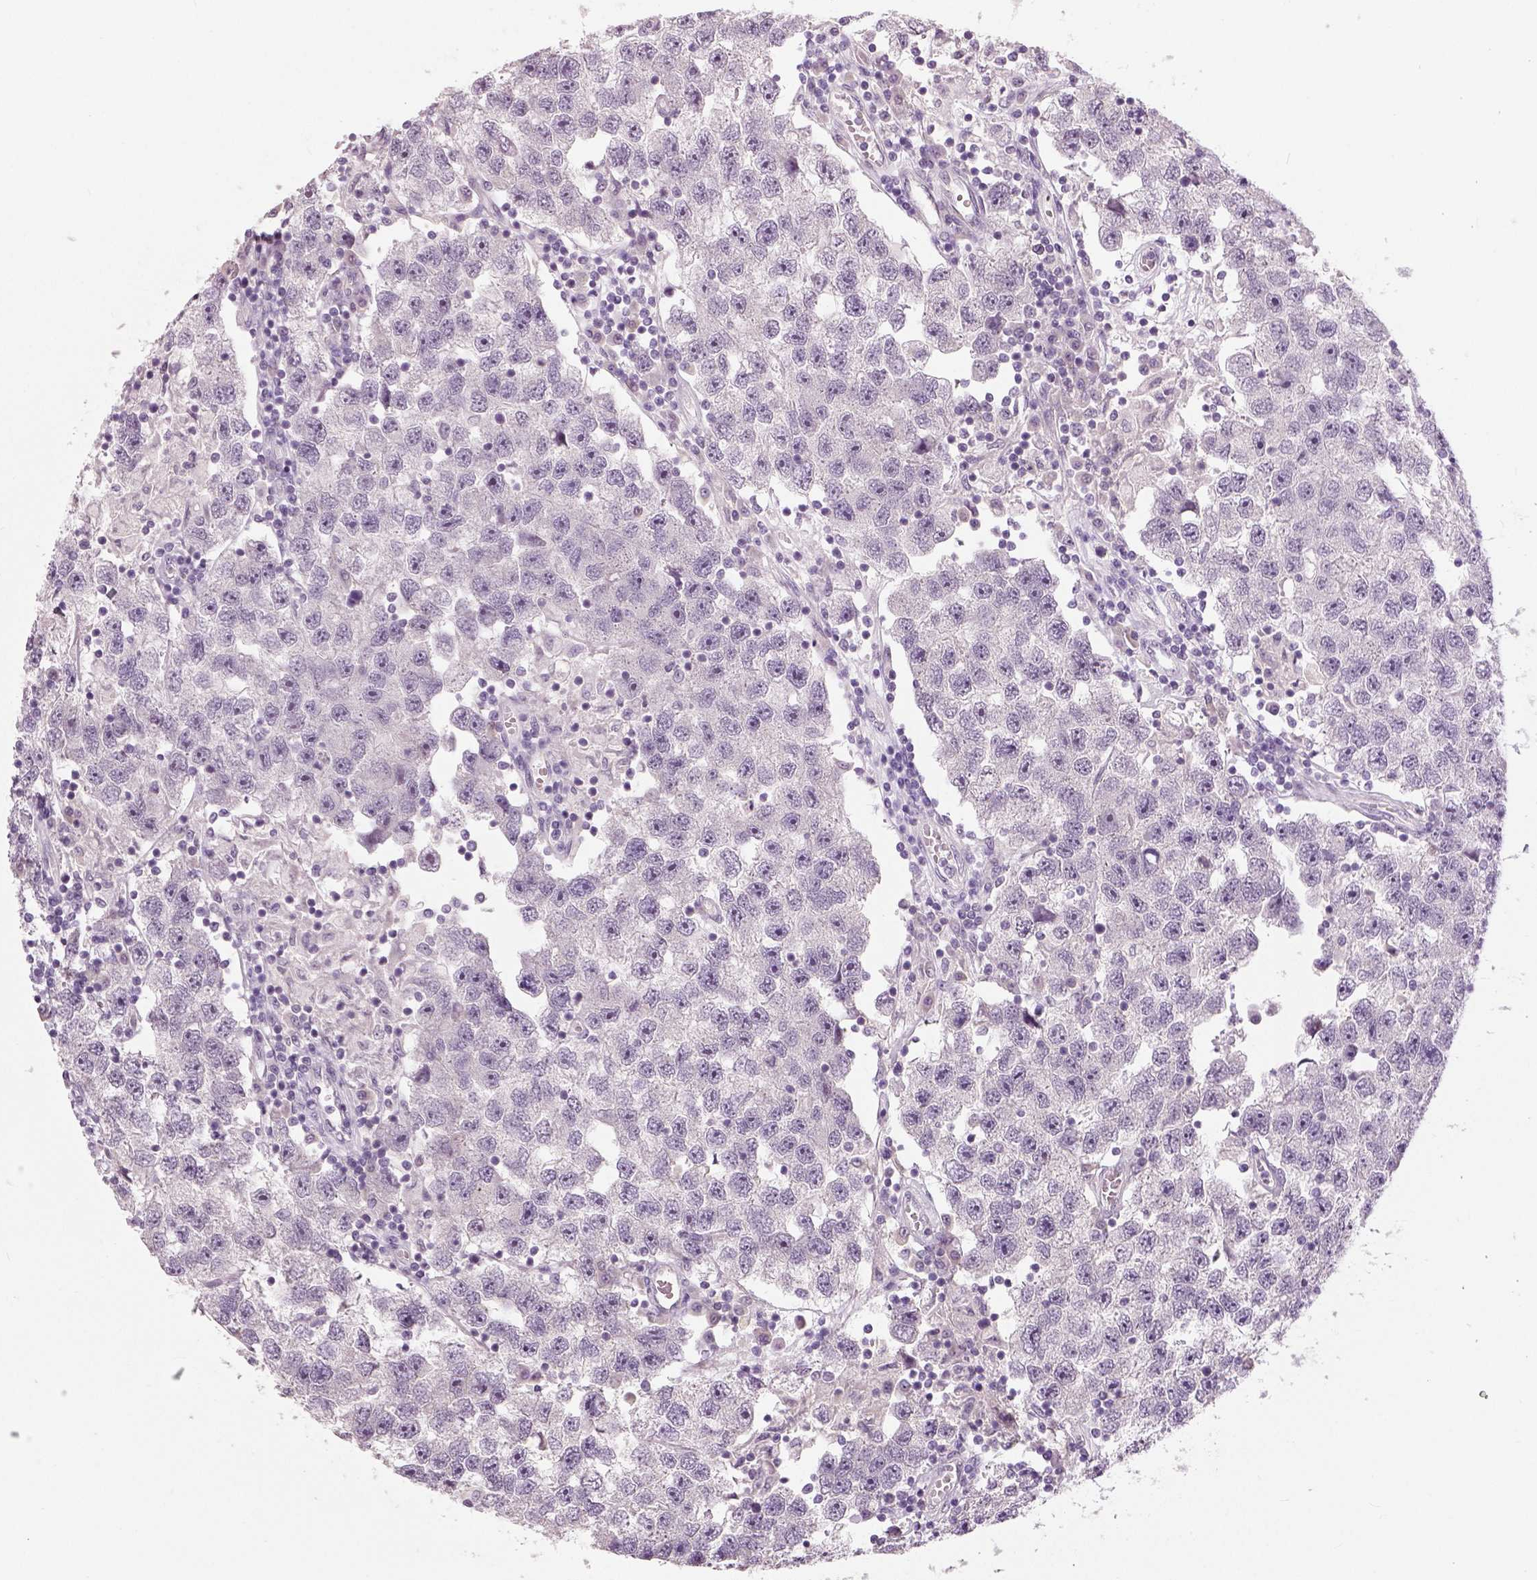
{"staining": {"intensity": "negative", "quantity": "none", "location": "none"}, "tissue": "testis cancer", "cell_type": "Tumor cells", "image_type": "cancer", "snomed": [{"axis": "morphology", "description": "Seminoma, NOS"}, {"axis": "topography", "description": "Testis"}], "caption": "Immunohistochemistry (IHC) image of neoplastic tissue: testis seminoma stained with DAB exhibits no significant protein positivity in tumor cells.", "gene": "NECAB1", "patient": {"sex": "male", "age": 26}}